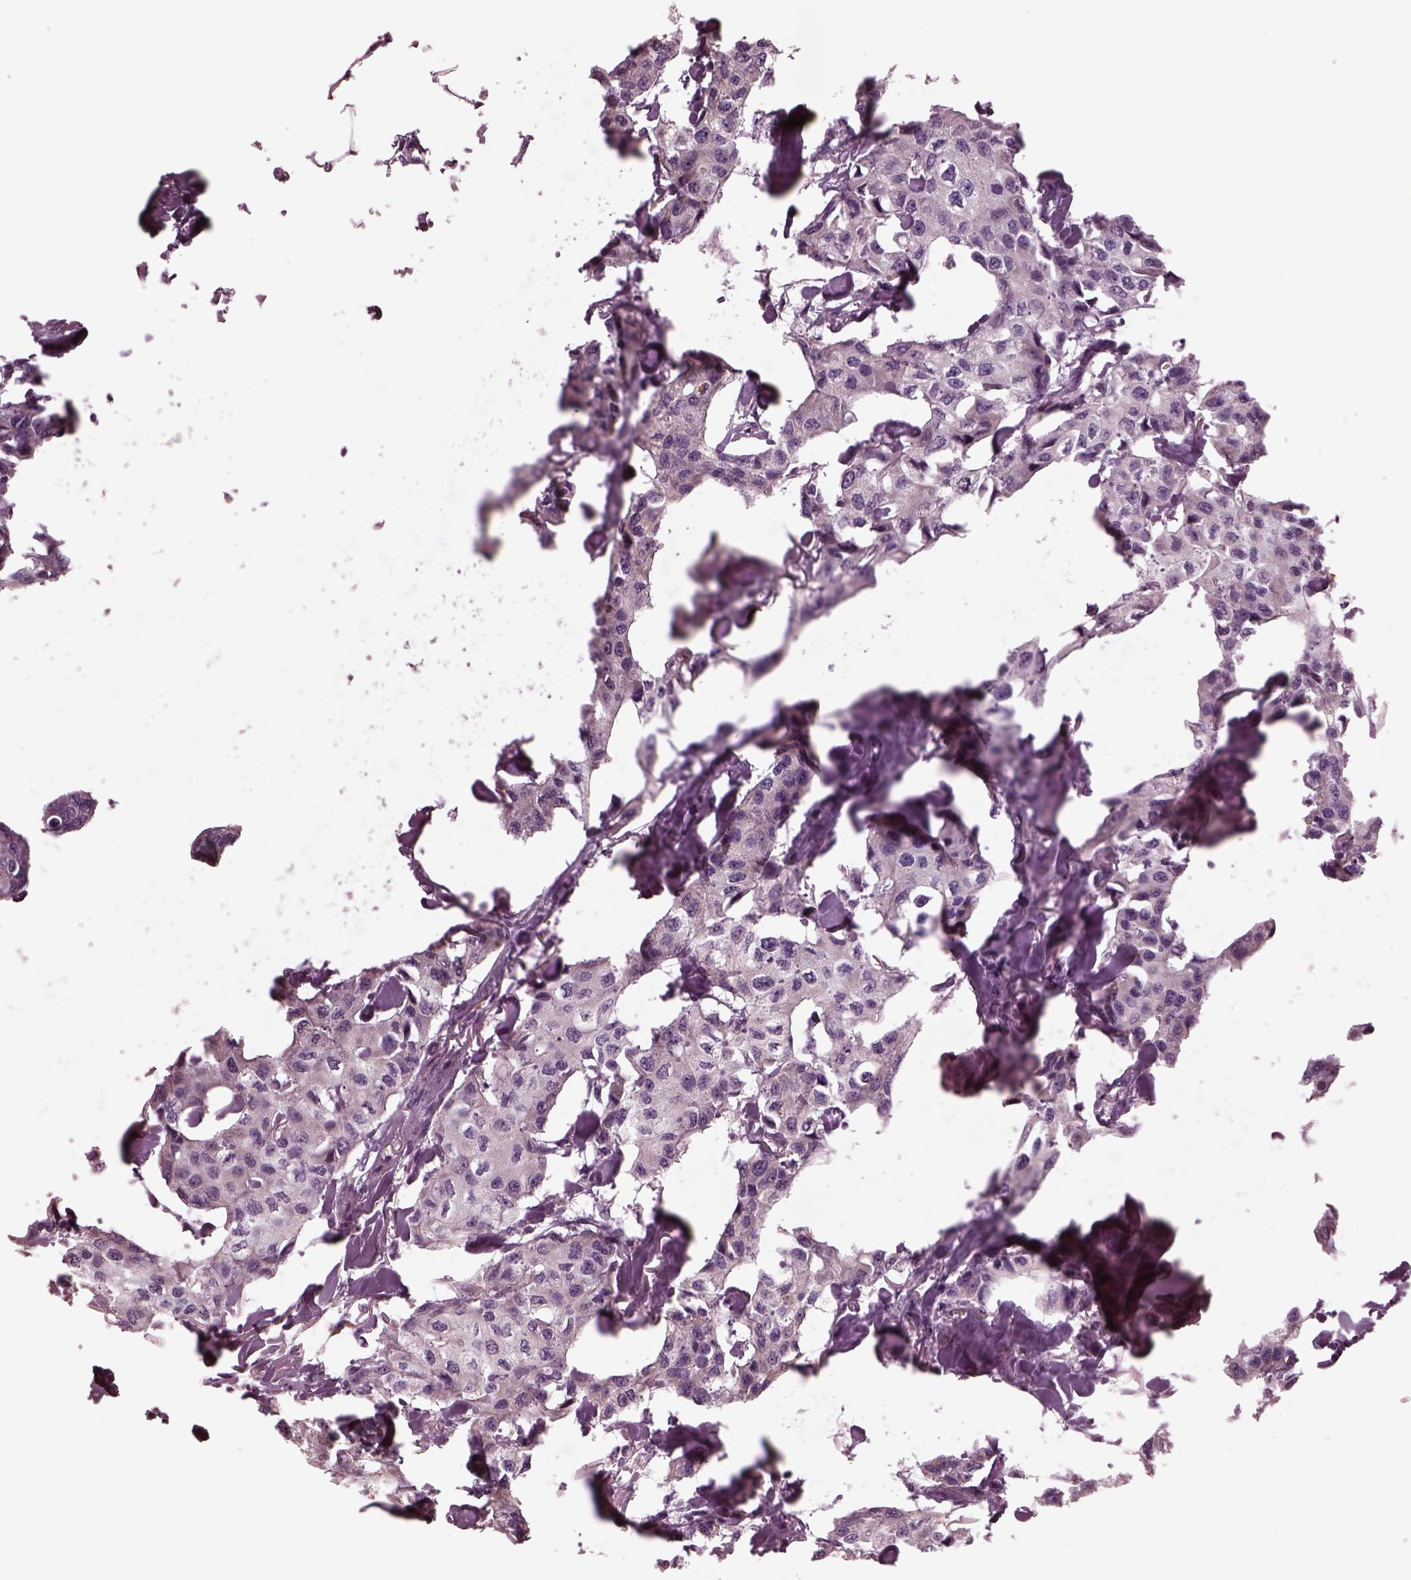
{"staining": {"intensity": "negative", "quantity": "none", "location": "none"}, "tissue": "breast cancer", "cell_type": "Tumor cells", "image_type": "cancer", "snomed": [{"axis": "morphology", "description": "Duct carcinoma"}, {"axis": "topography", "description": "Breast"}], "caption": "A histopathology image of human intraductal carcinoma (breast) is negative for staining in tumor cells.", "gene": "AP4M1", "patient": {"sex": "female", "age": 80}}